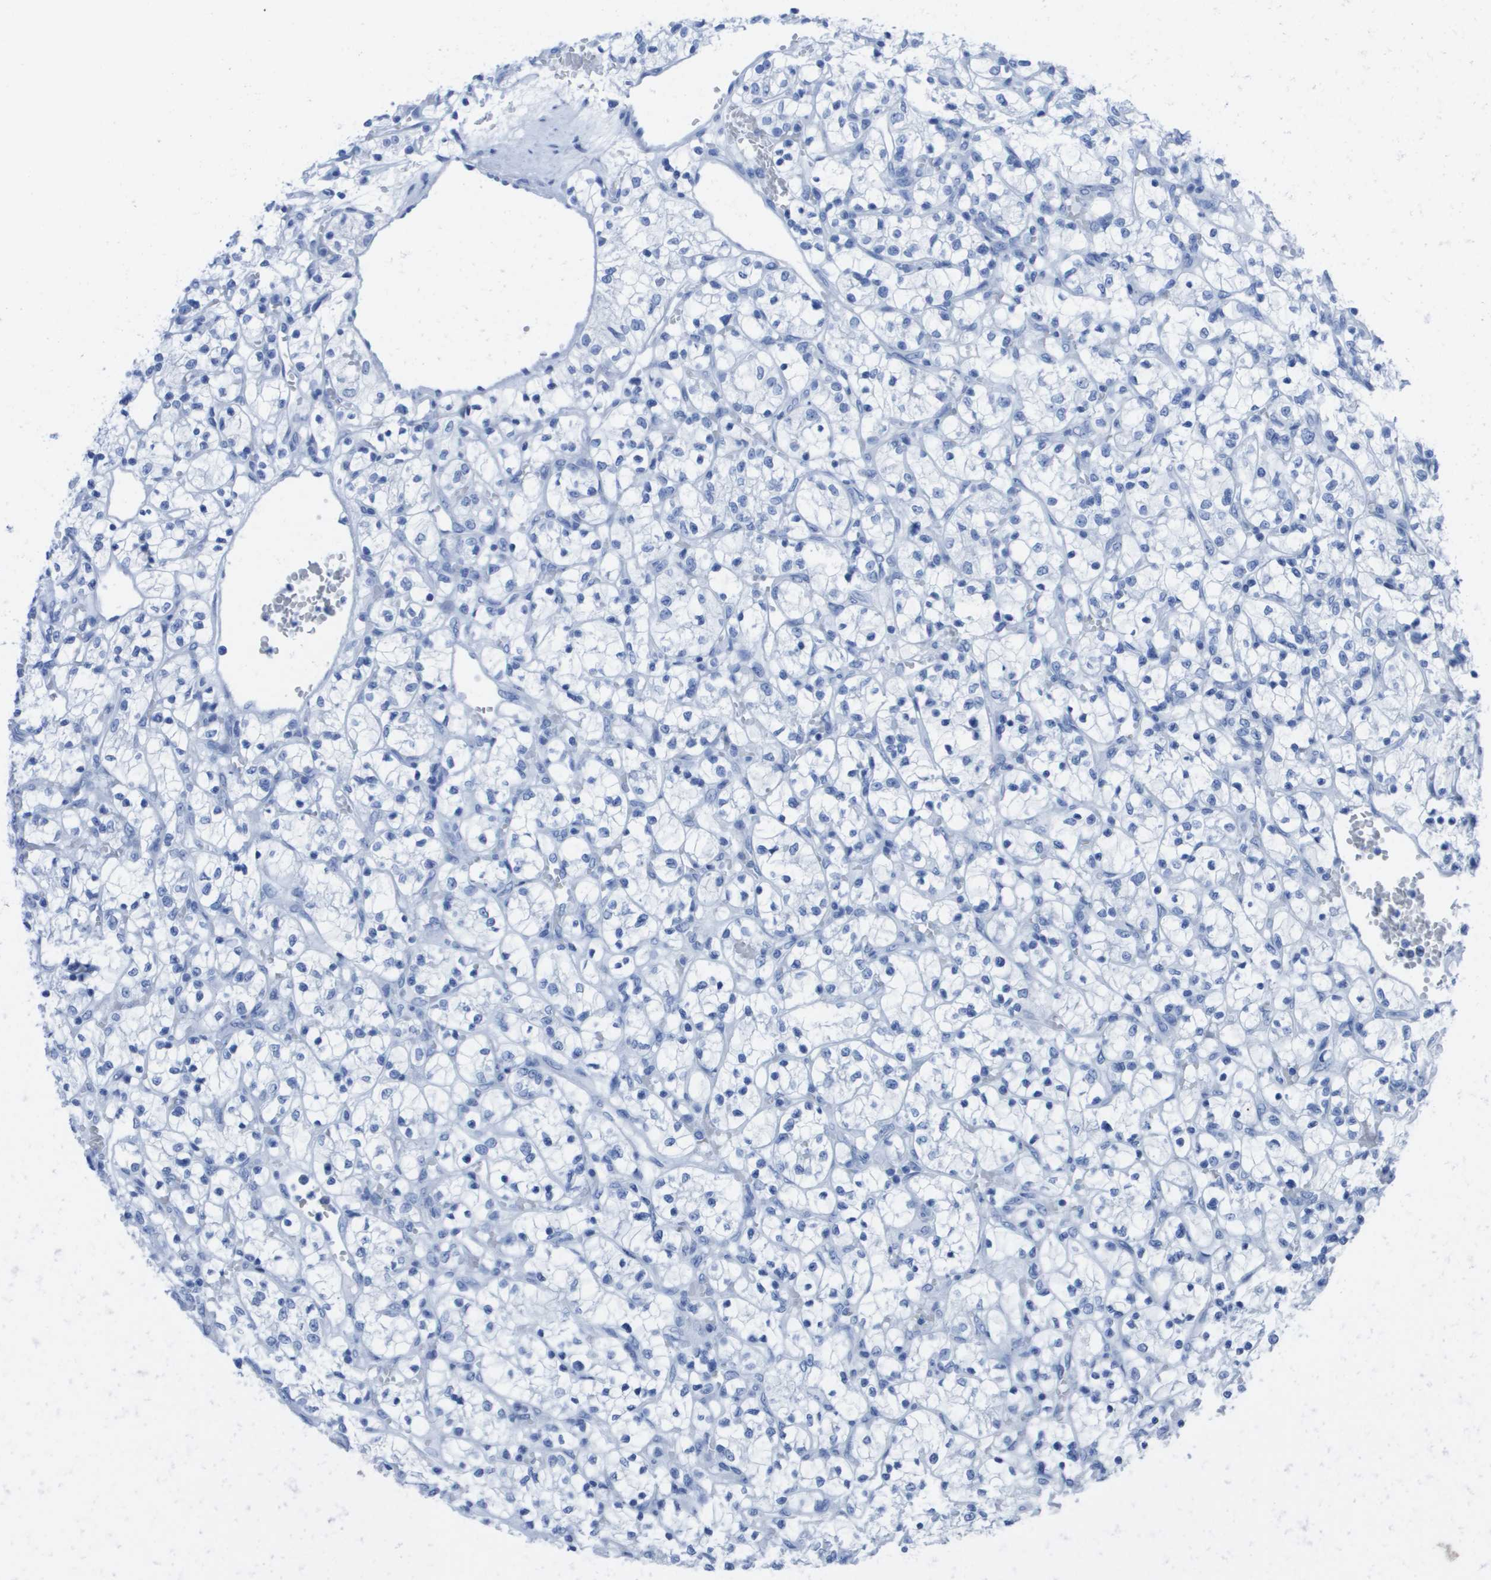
{"staining": {"intensity": "negative", "quantity": "none", "location": "none"}, "tissue": "renal cancer", "cell_type": "Tumor cells", "image_type": "cancer", "snomed": [{"axis": "morphology", "description": "Adenocarcinoma, NOS"}, {"axis": "topography", "description": "Kidney"}], "caption": "This is an immunohistochemistry (IHC) image of adenocarcinoma (renal). There is no expression in tumor cells.", "gene": "KCNA3", "patient": {"sex": "female", "age": 69}}